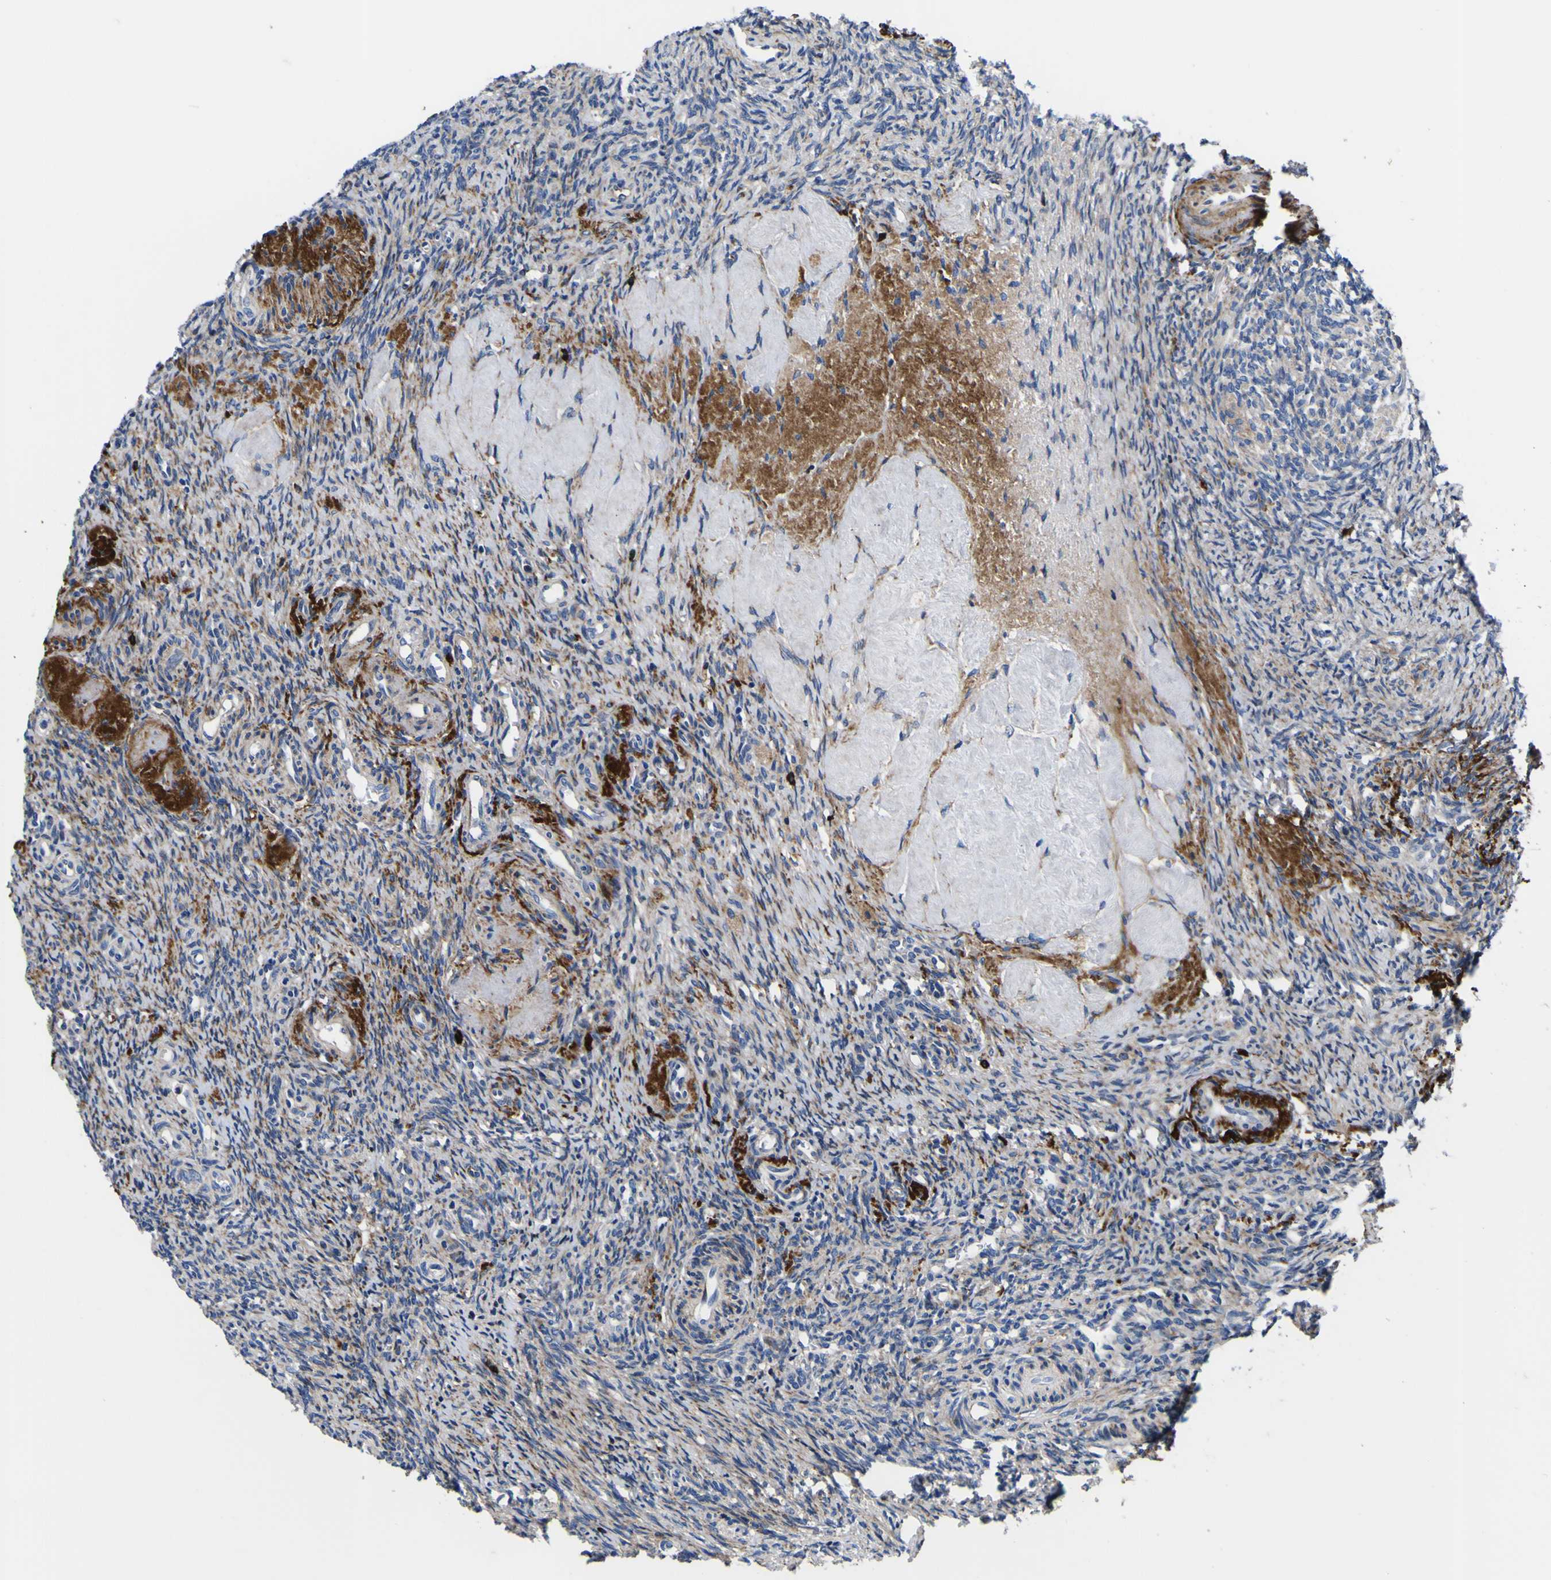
{"staining": {"intensity": "strong", "quantity": "<25%", "location": "cytoplasmic/membranous"}, "tissue": "ovary", "cell_type": "Ovarian stroma cells", "image_type": "normal", "snomed": [{"axis": "morphology", "description": "Normal tissue, NOS"}, {"axis": "topography", "description": "Ovary"}], "caption": "Immunohistochemical staining of benign human ovary shows <25% levels of strong cytoplasmic/membranous protein staining in approximately <25% of ovarian stroma cells.", "gene": "SCD", "patient": {"sex": "female", "age": 41}}